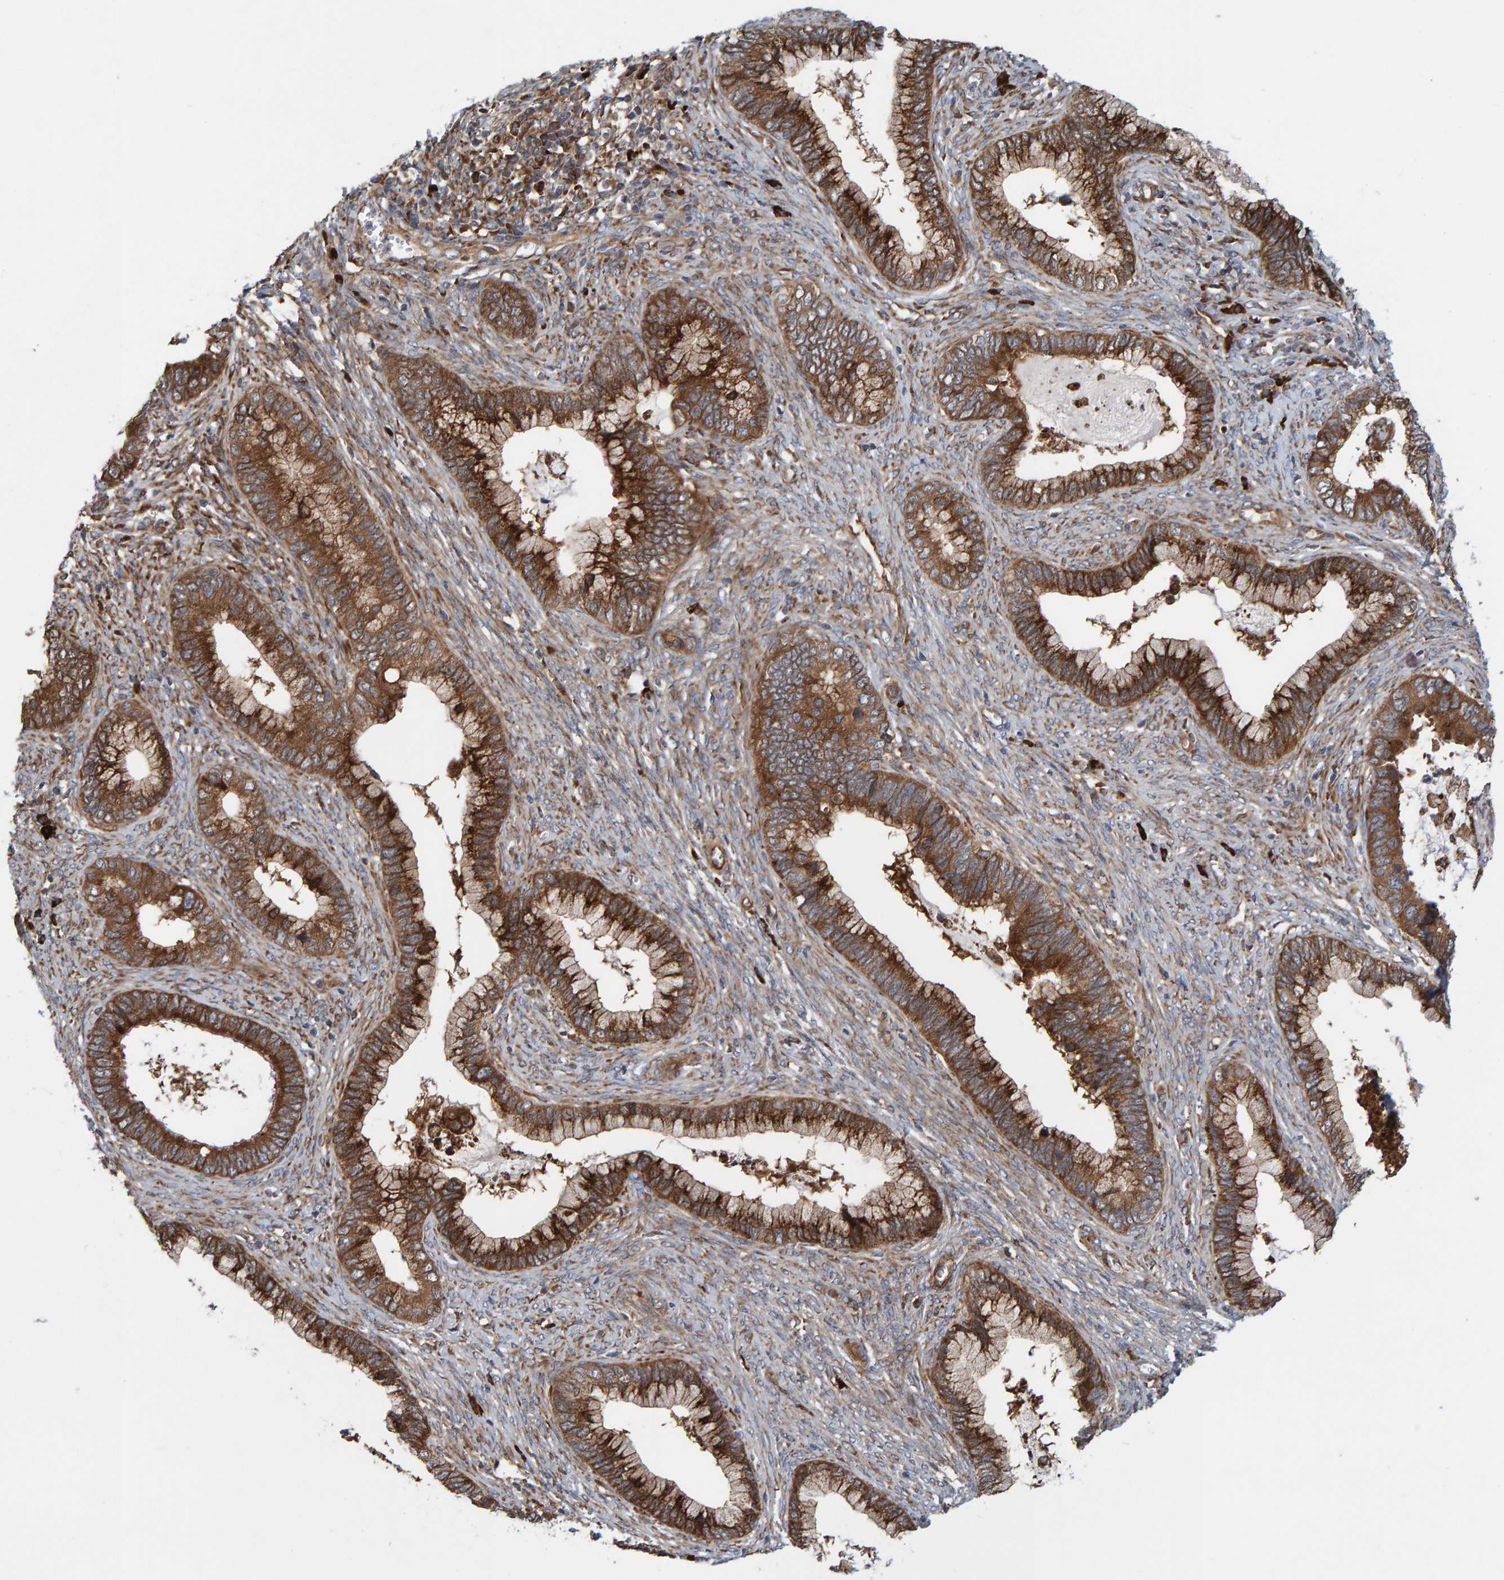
{"staining": {"intensity": "strong", "quantity": ">75%", "location": "cytoplasmic/membranous"}, "tissue": "cervical cancer", "cell_type": "Tumor cells", "image_type": "cancer", "snomed": [{"axis": "morphology", "description": "Adenocarcinoma, NOS"}, {"axis": "topography", "description": "Cervix"}], "caption": "A high-resolution photomicrograph shows immunohistochemistry staining of cervical cancer, which displays strong cytoplasmic/membranous staining in about >75% of tumor cells.", "gene": "KIAA0753", "patient": {"sex": "female", "age": 44}}